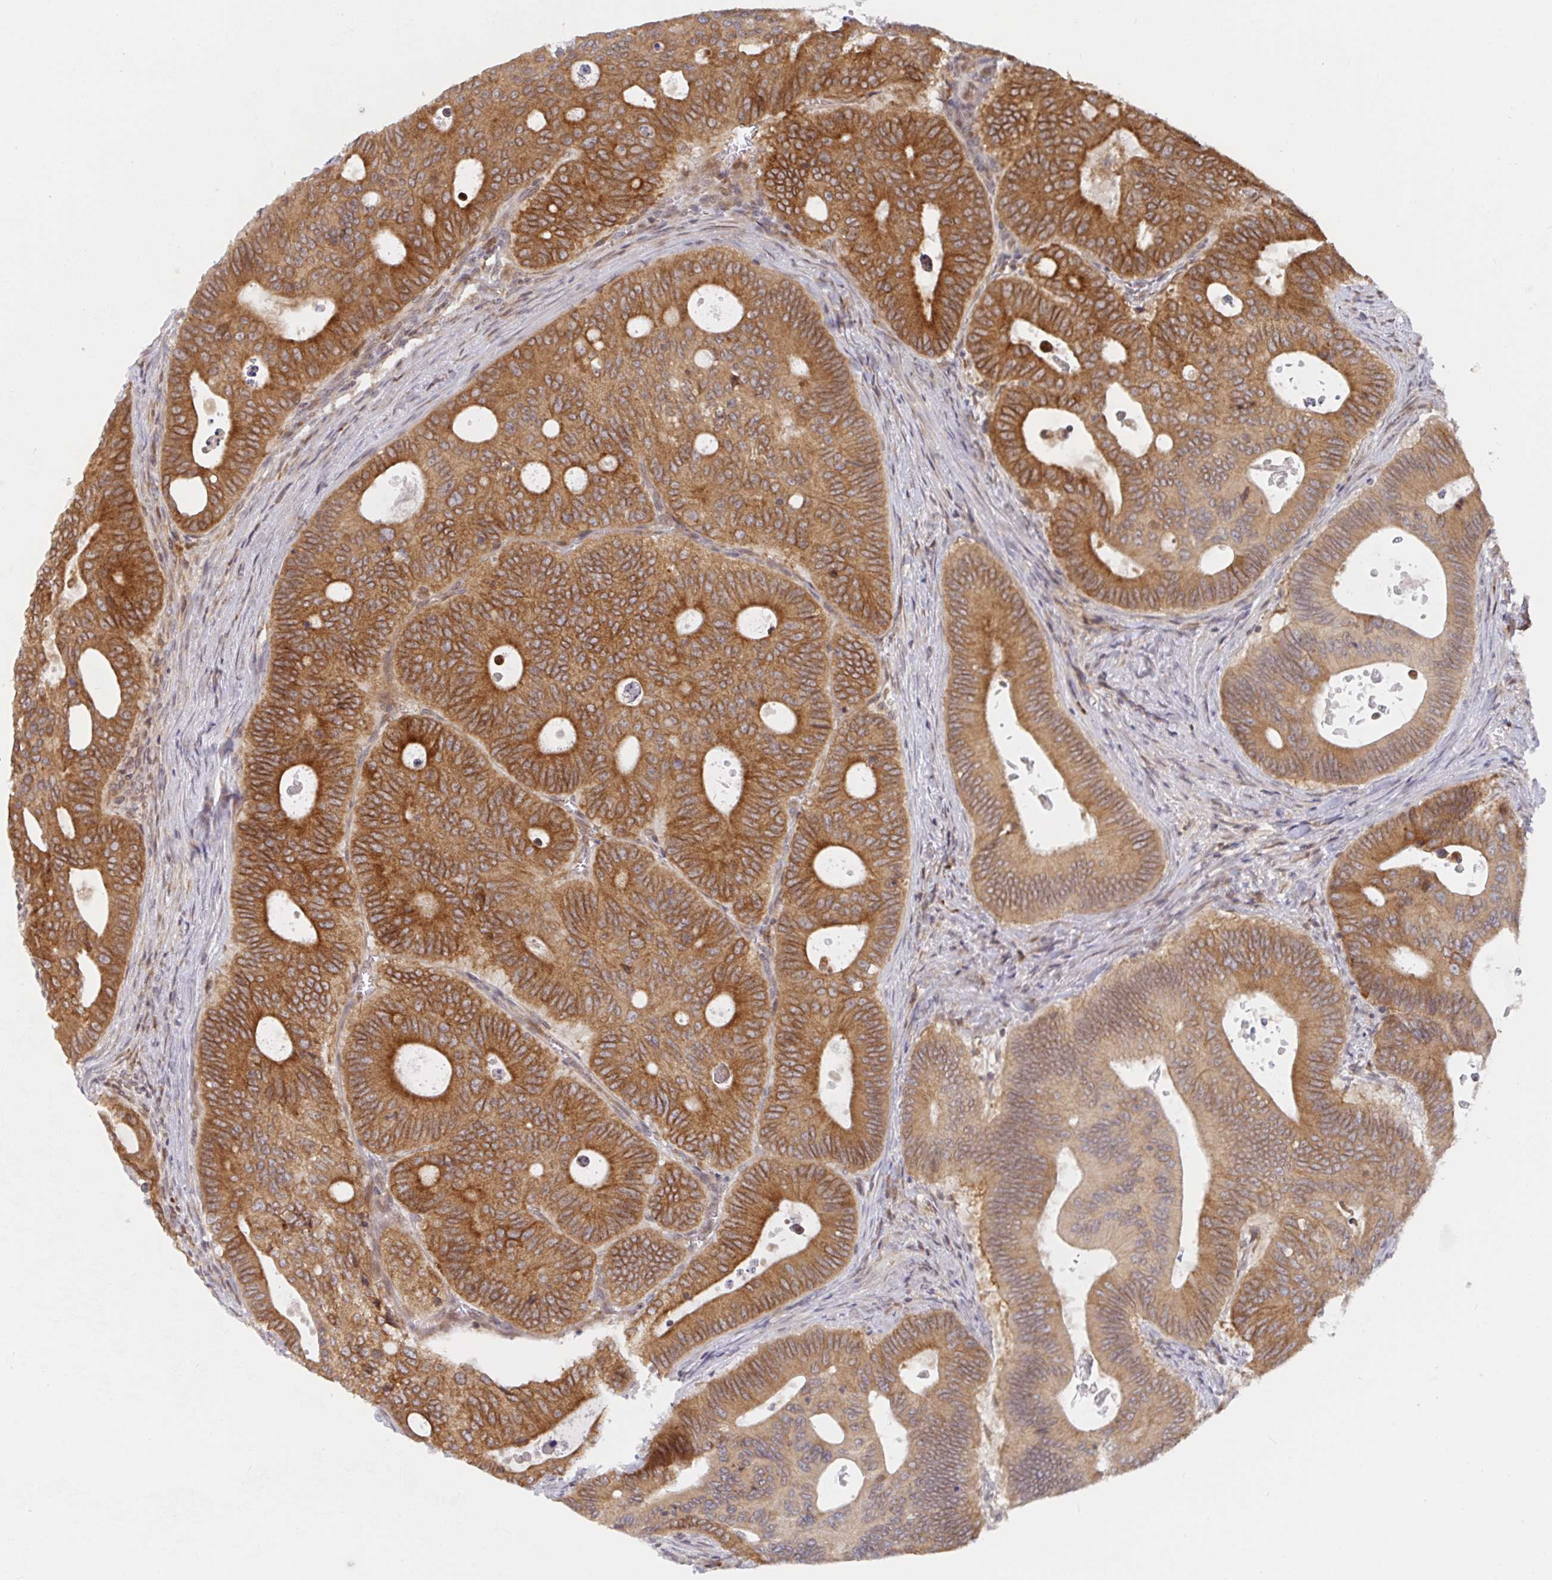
{"staining": {"intensity": "strong", "quantity": ">75%", "location": "cytoplasmic/membranous"}, "tissue": "colorectal cancer", "cell_type": "Tumor cells", "image_type": "cancer", "snomed": [{"axis": "morphology", "description": "Adenocarcinoma, NOS"}, {"axis": "topography", "description": "Colon"}], "caption": "Colorectal adenocarcinoma stained with a brown dye displays strong cytoplasmic/membranous positive expression in approximately >75% of tumor cells.", "gene": "ALG1", "patient": {"sex": "male", "age": 62}}